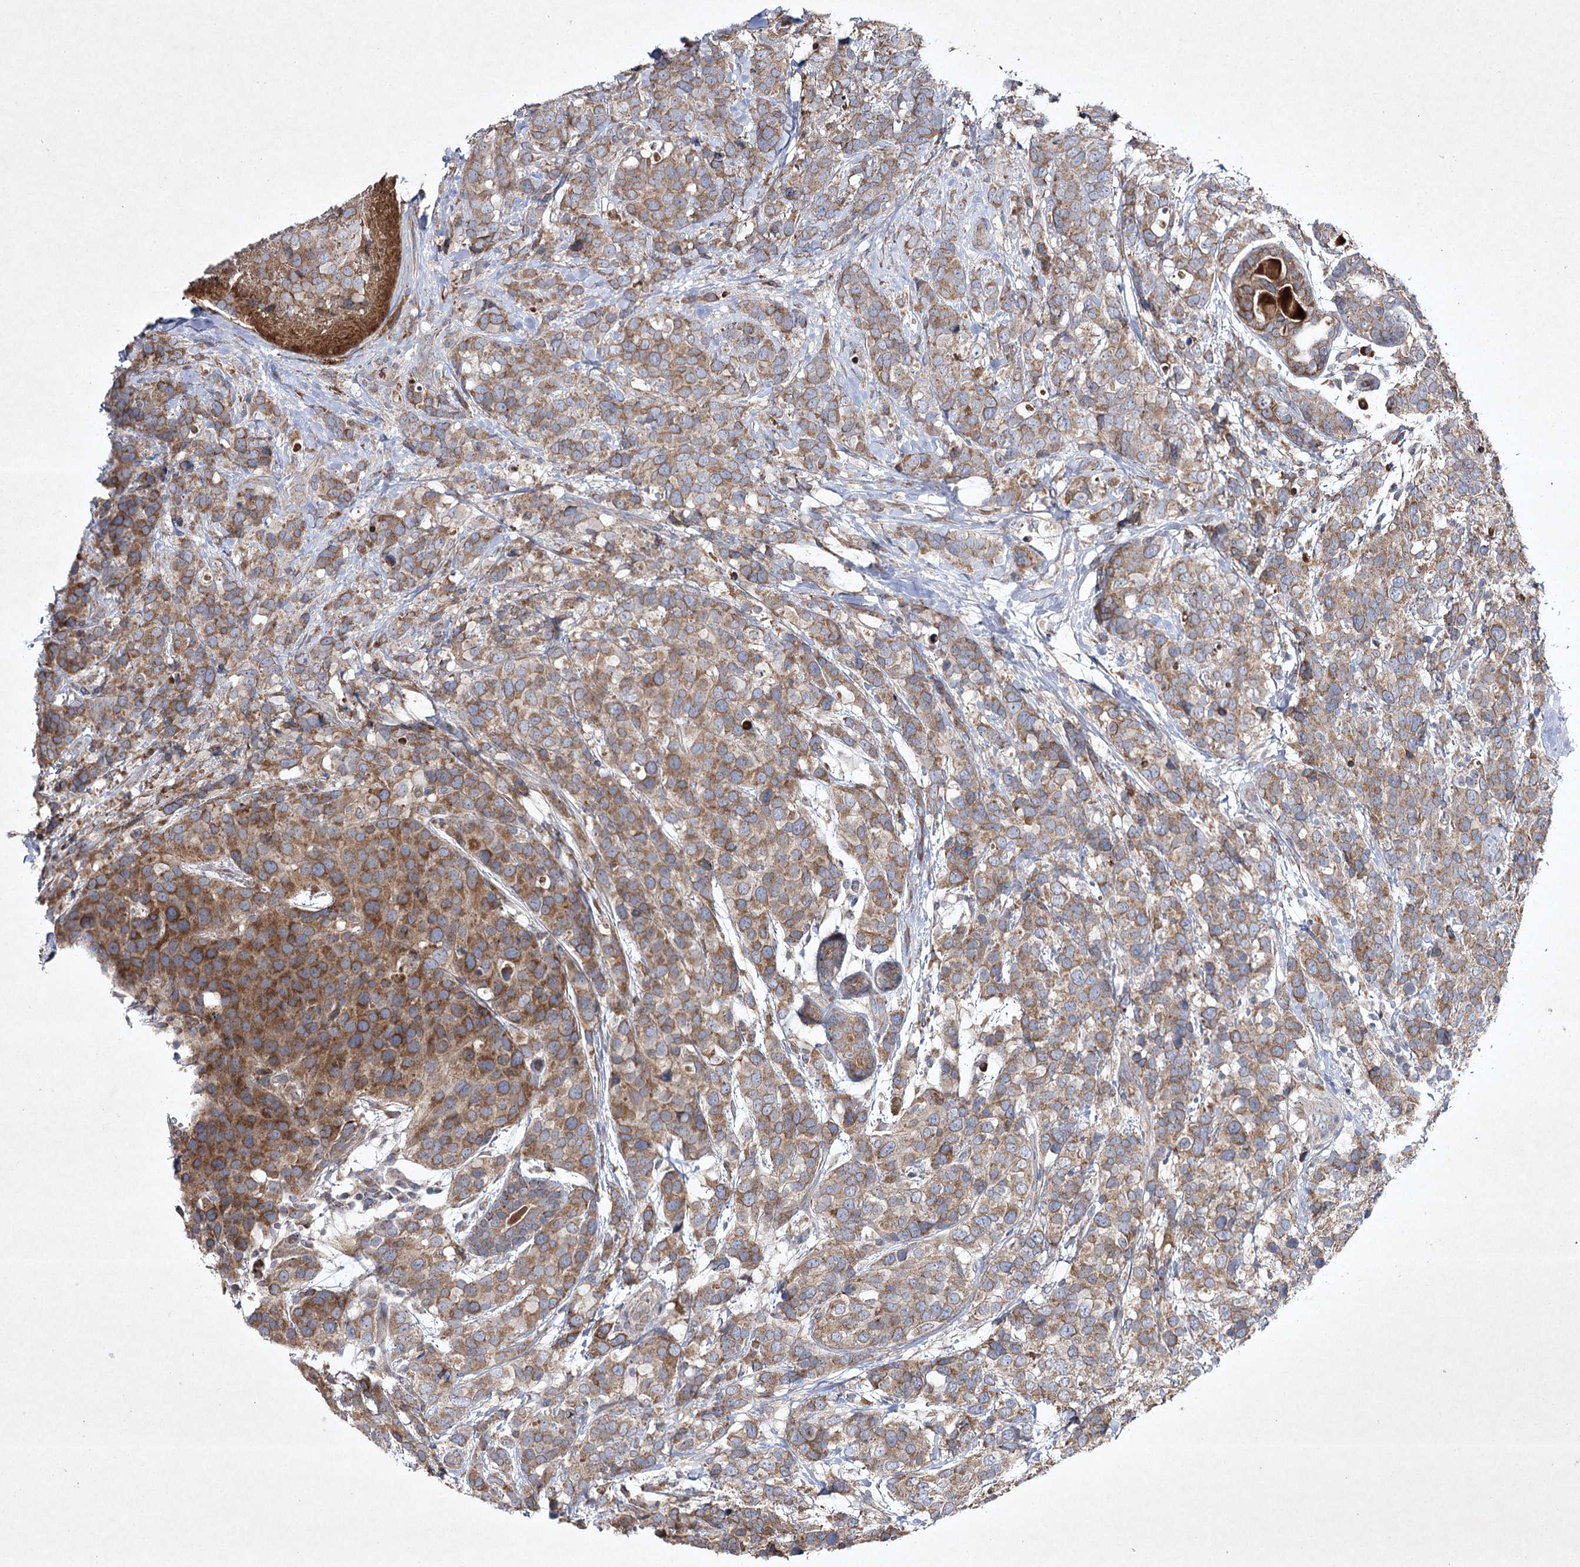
{"staining": {"intensity": "moderate", "quantity": ">75%", "location": "cytoplasmic/membranous"}, "tissue": "breast cancer", "cell_type": "Tumor cells", "image_type": "cancer", "snomed": [{"axis": "morphology", "description": "Lobular carcinoma"}, {"axis": "topography", "description": "Breast"}], "caption": "Immunohistochemistry (IHC) (DAB (3,3'-diaminobenzidine)) staining of human breast cancer displays moderate cytoplasmic/membranous protein staining in about >75% of tumor cells. (Stains: DAB in brown, nuclei in blue, Microscopy: brightfield microscopy at high magnification).", "gene": "ALG9", "patient": {"sex": "female", "age": 59}}